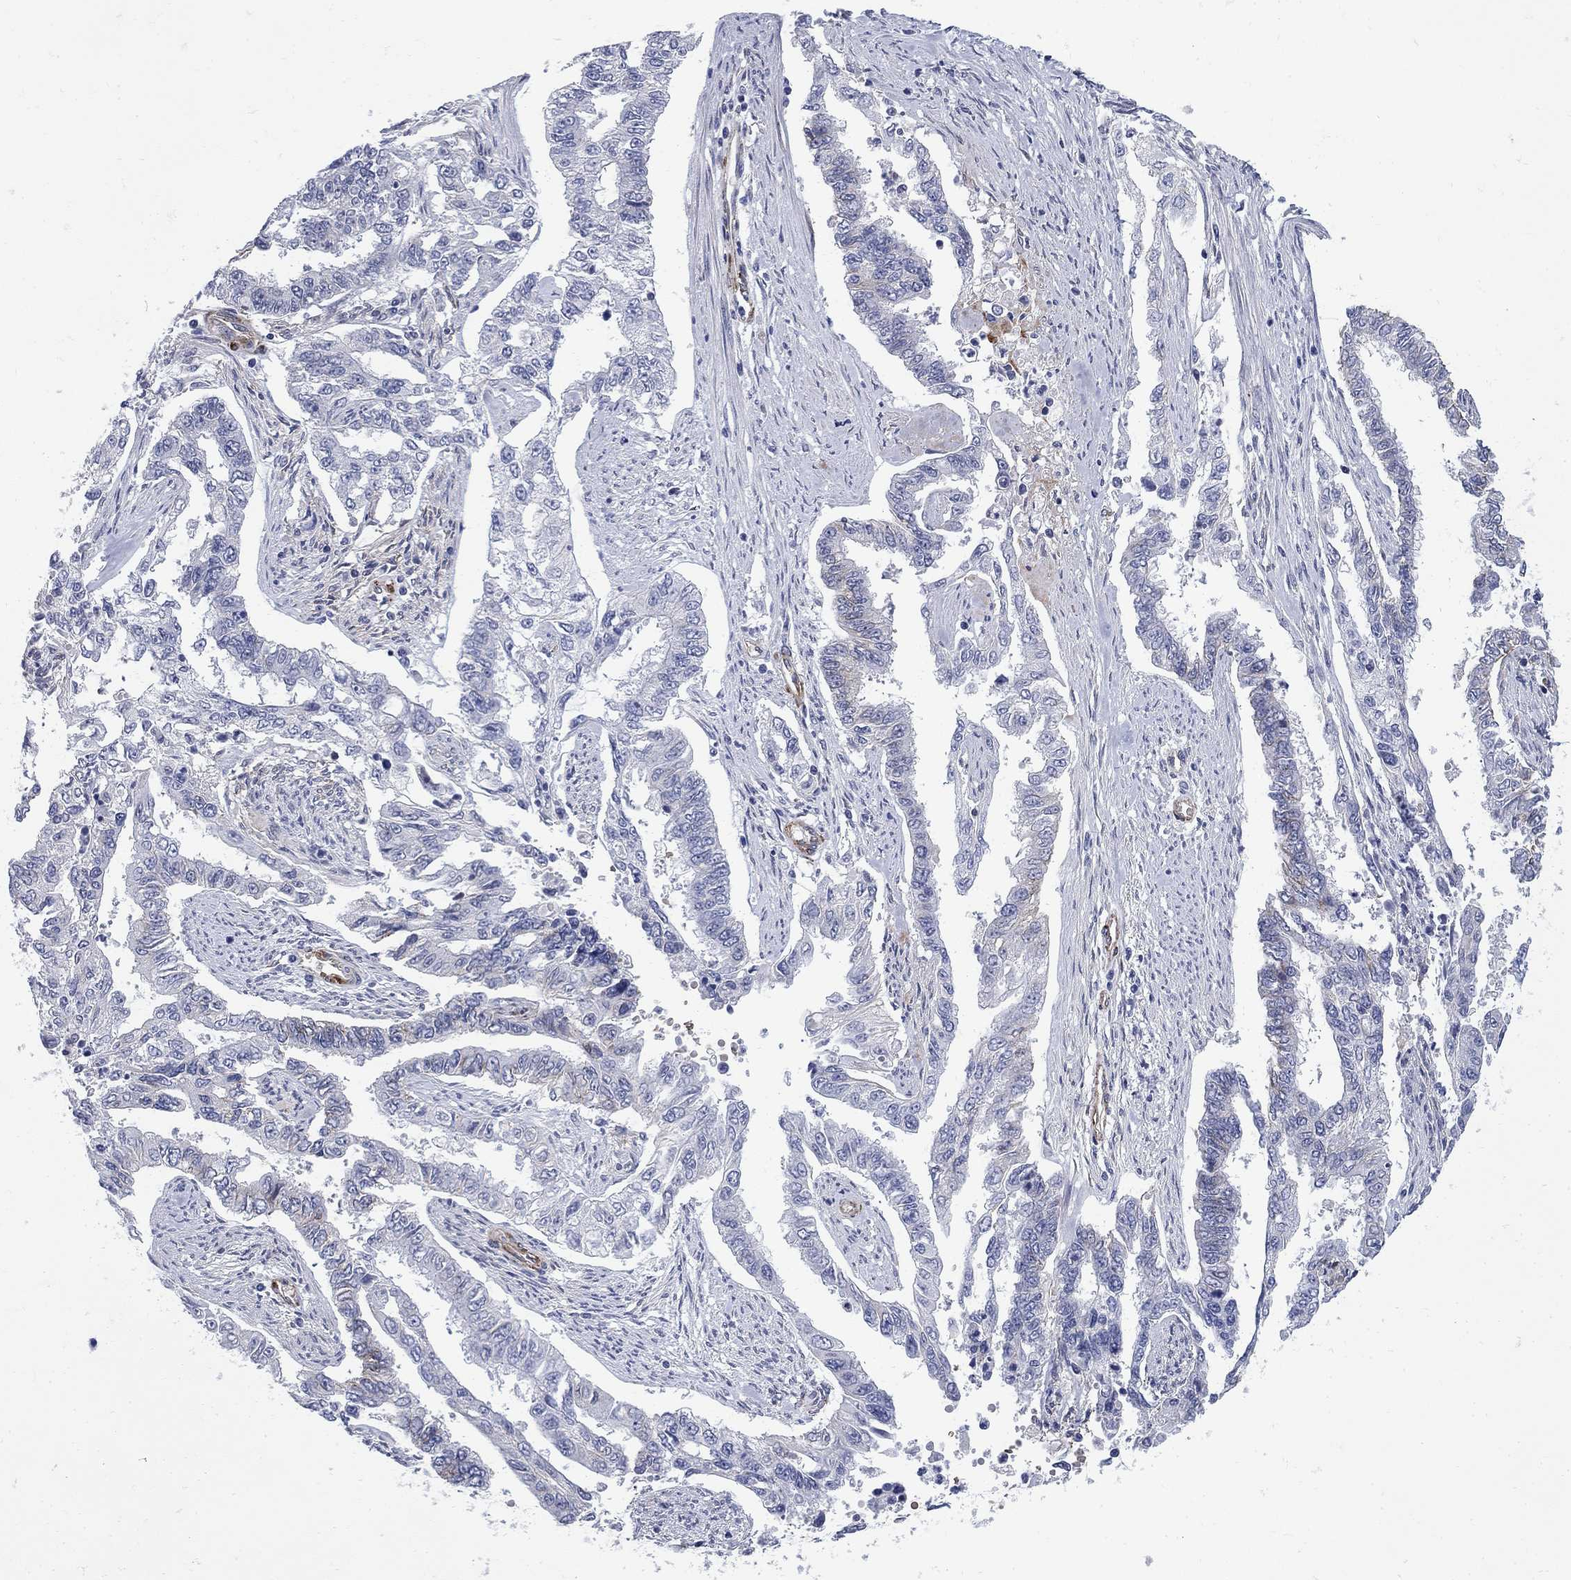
{"staining": {"intensity": "negative", "quantity": "none", "location": "none"}, "tissue": "endometrial cancer", "cell_type": "Tumor cells", "image_type": "cancer", "snomed": [{"axis": "morphology", "description": "Adenocarcinoma, NOS"}, {"axis": "topography", "description": "Uterus"}], "caption": "The image reveals no significant staining in tumor cells of endometrial cancer (adenocarcinoma). (Immunohistochemistry (ihc), brightfield microscopy, high magnification).", "gene": "SEPTIN8", "patient": {"sex": "female", "age": 59}}